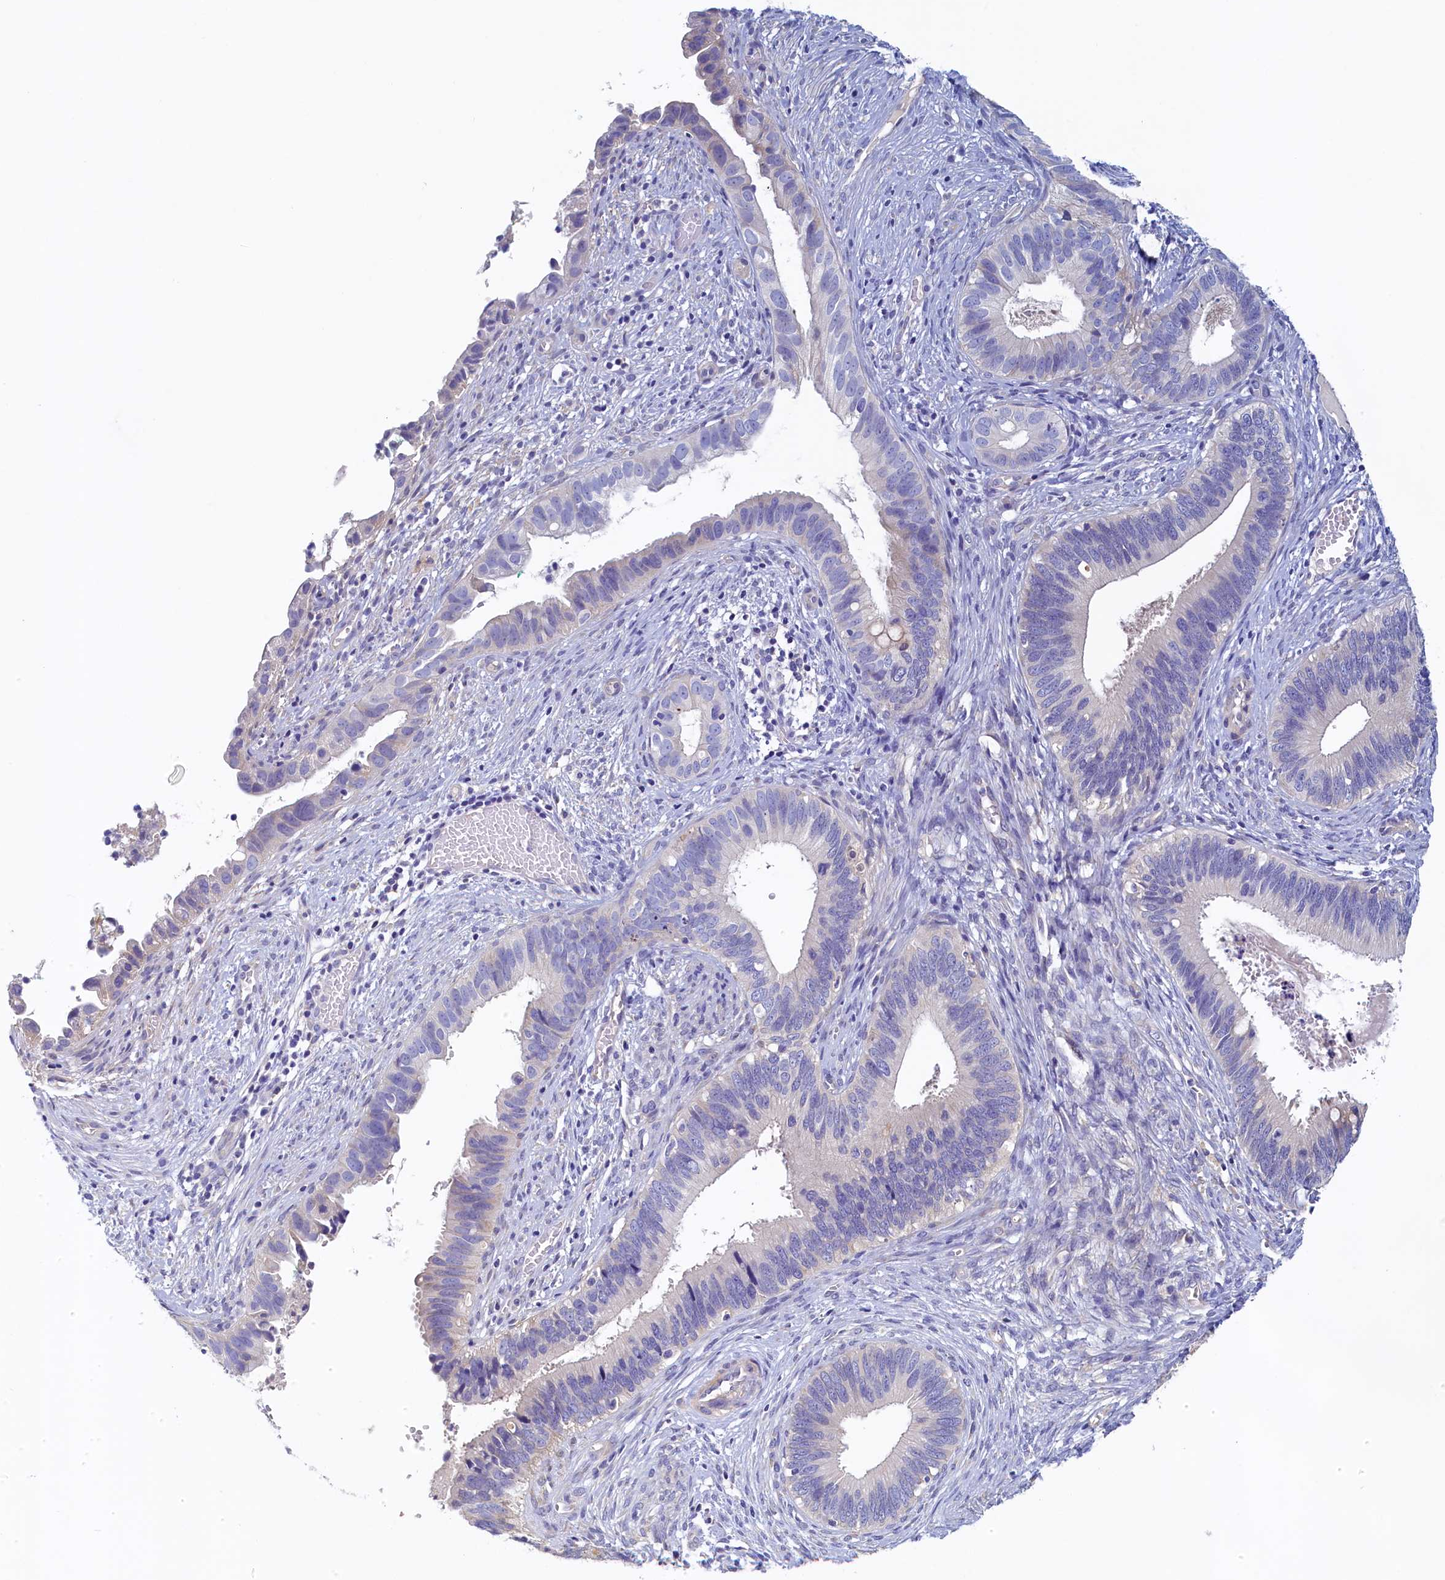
{"staining": {"intensity": "negative", "quantity": "none", "location": "none"}, "tissue": "cervical cancer", "cell_type": "Tumor cells", "image_type": "cancer", "snomed": [{"axis": "morphology", "description": "Adenocarcinoma, NOS"}, {"axis": "topography", "description": "Cervix"}], "caption": "This is an immunohistochemistry (IHC) histopathology image of cervical adenocarcinoma. There is no expression in tumor cells.", "gene": "DTD1", "patient": {"sex": "female", "age": 42}}